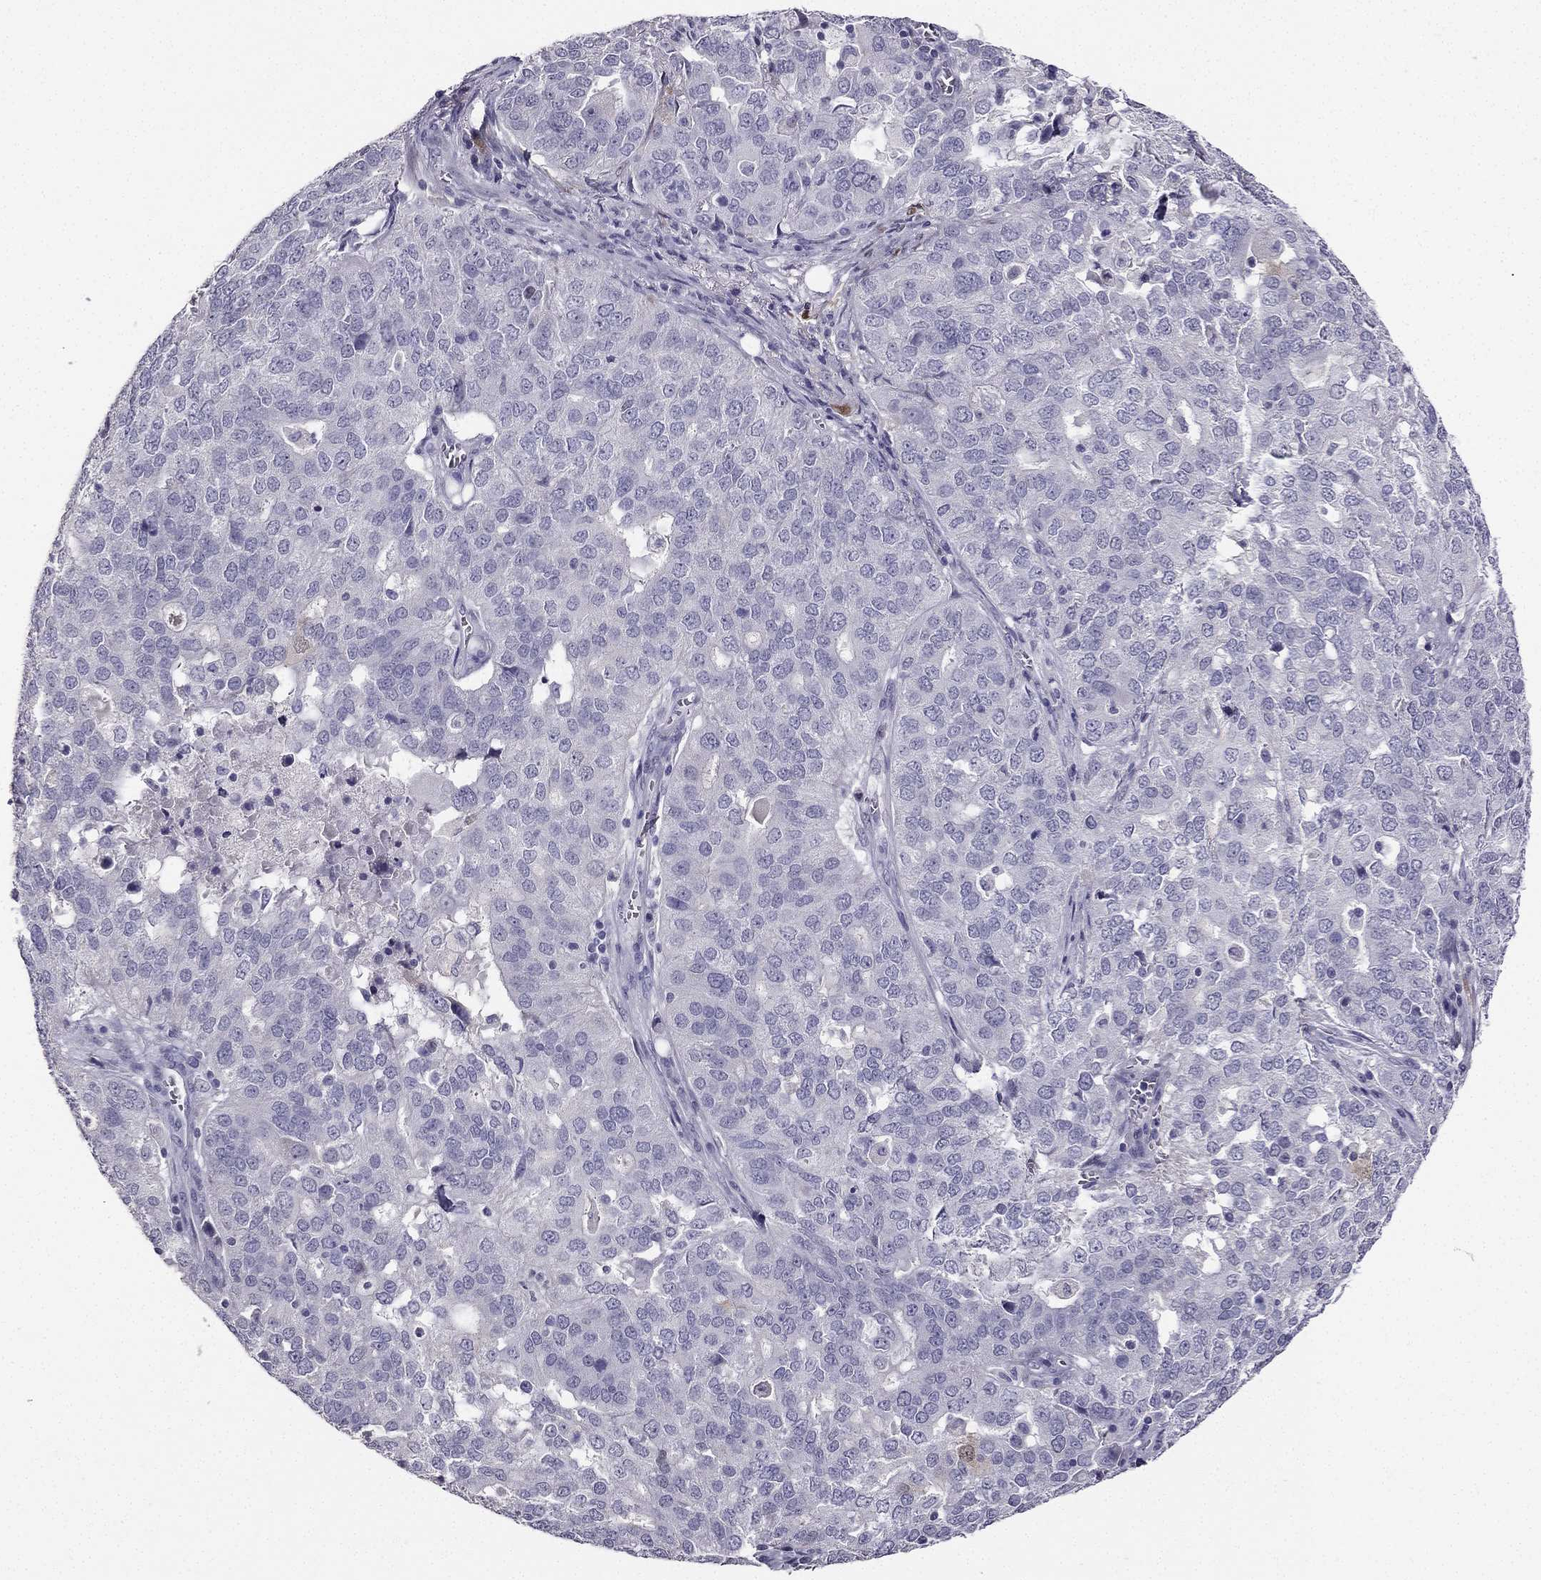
{"staining": {"intensity": "negative", "quantity": "none", "location": "none"}, "tissue": "ovarian cancer", "cell_type": "Tumor cells", "image_type": "cancer", "snomed": [{"axis": "morphology", "description": "Carcinoma, endometroid"}, {"axis": "topography", "description": "Soft tissue"}, {"axis": "topography", "description": "Ovary"}], "caption": "Tumor cells are negative for brown protein staining in ovarian endometroid carcinoma.", "gene": "CALB2", "patient": {"sex": "female", "age": 52}}